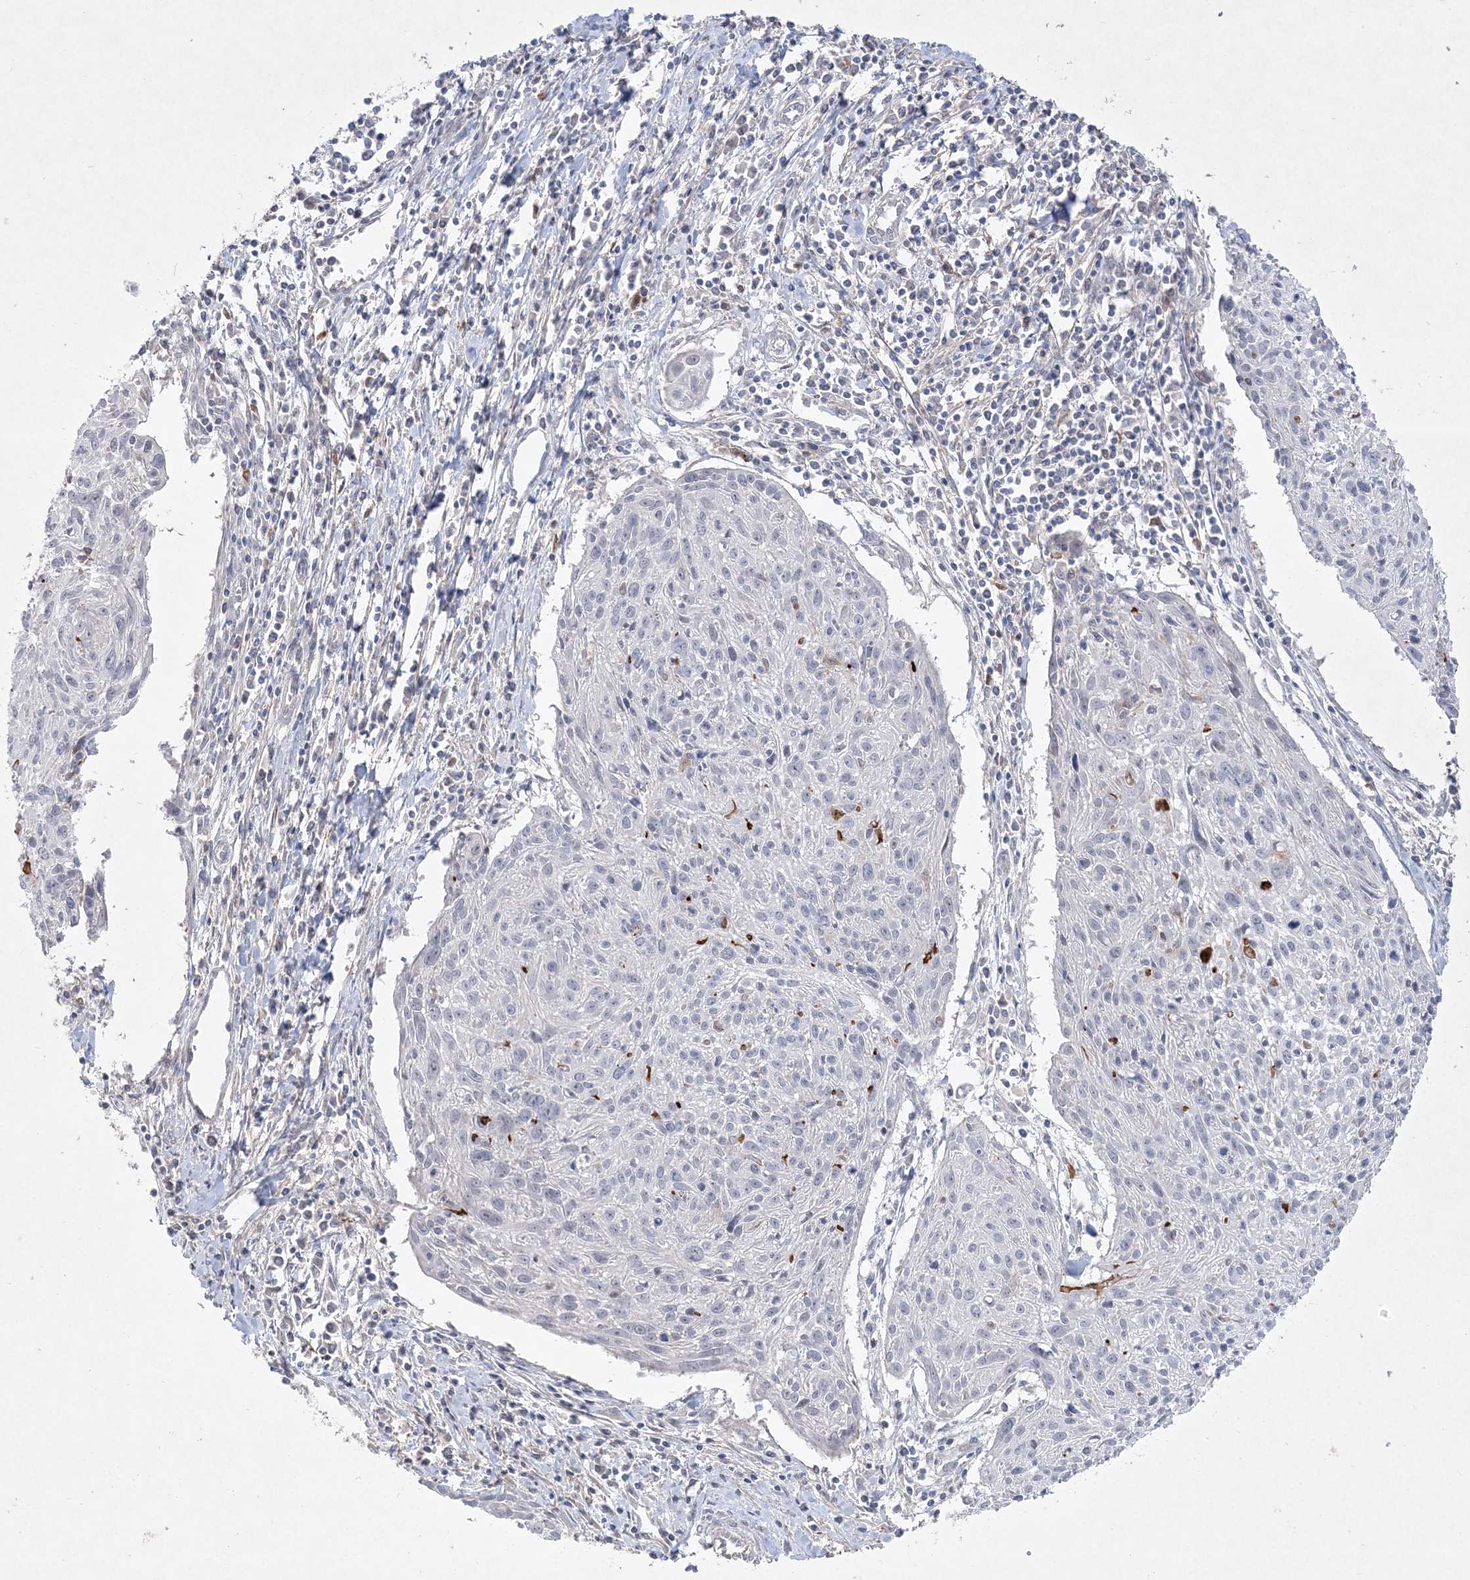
{"staining": {"intensity": "negative", "quantity": "none", "location": "none"}, "tissue": "cervical cancer", "cell_type": "Tumor cells", "image_type": "cancer", "snomed": [{"axis": "morphology", "description": "Squamous cell carcinoma, NOS"}, {"axis": "topography", "description": "Cervix"}], "caption": "Tumor cells show no significant protein positivity in cervical cancer (squamous cell carcinoma). (DAB immunohistochemistry with hematoxylin counter stain).", "gene": "CLNK", "patient": {"sex": "female", "age": 51}}